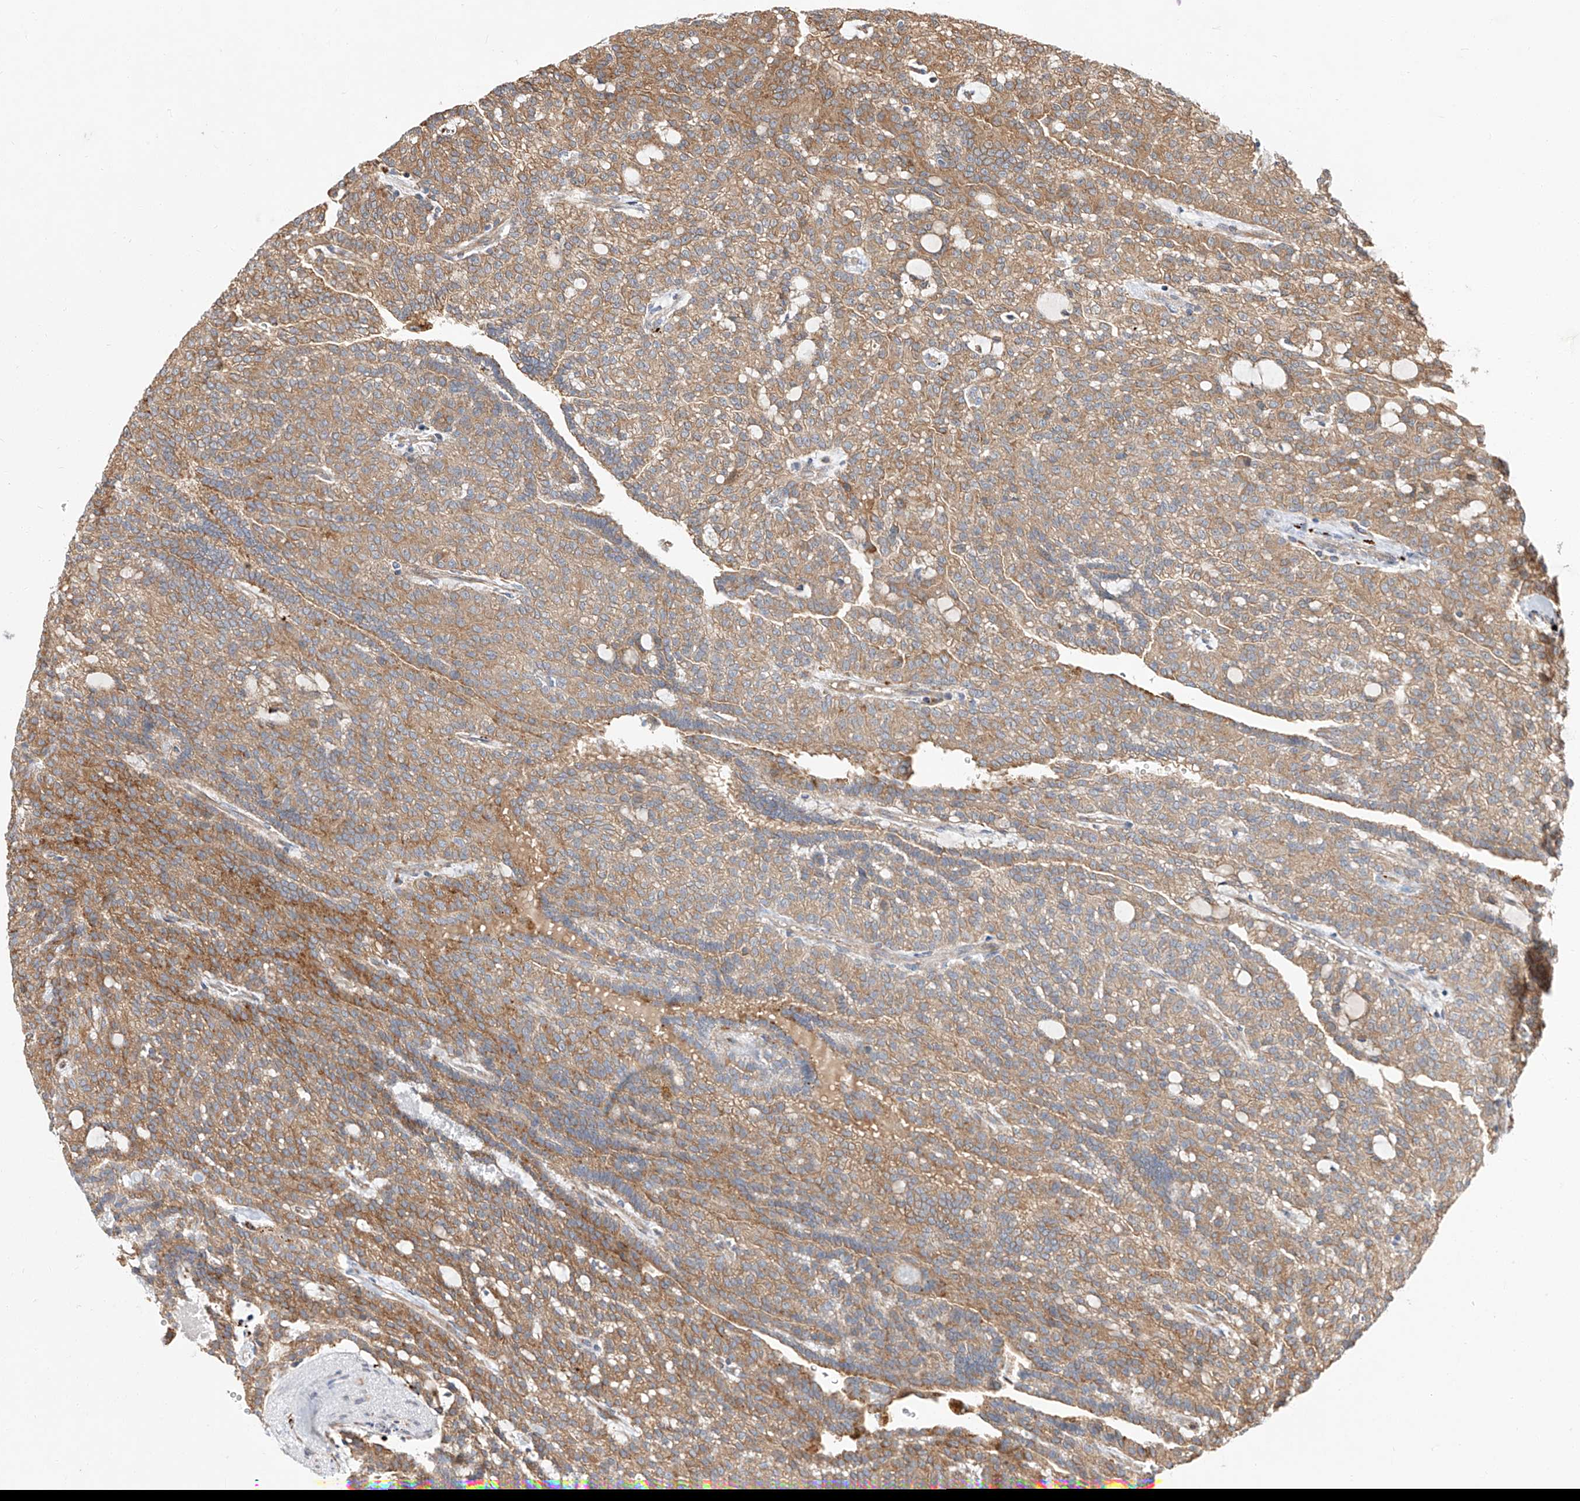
{"staining": {"intensity": "moderate", "quantity": ">75%", "location": "cytoplasmic/membranous"}, "tissue": "renal cancer", "cell_type": "Tumor cells", "image_type": "cancer", "snomed": [{"axis": "morphology", "description": "Adenocarcinoma, NOS"}, {"axis": "topography", "description": "Kidney"}], "caption": "High-magnification brightfield microscopy of renal cancer (adenocarcinoma) stained with DAB (brown) and counterstained with hematoxylin (blue). tumor cells exhibit moderate cytoplasmic/membranous expression is seen in approximately>75% of cells. The staining was performed using DAB, with brown indicating positive protein expression. Nuclei are stained blue with hematoxylin.", "gene": "DIRAS3", "patient": {"sex": "male", "age": 63}}